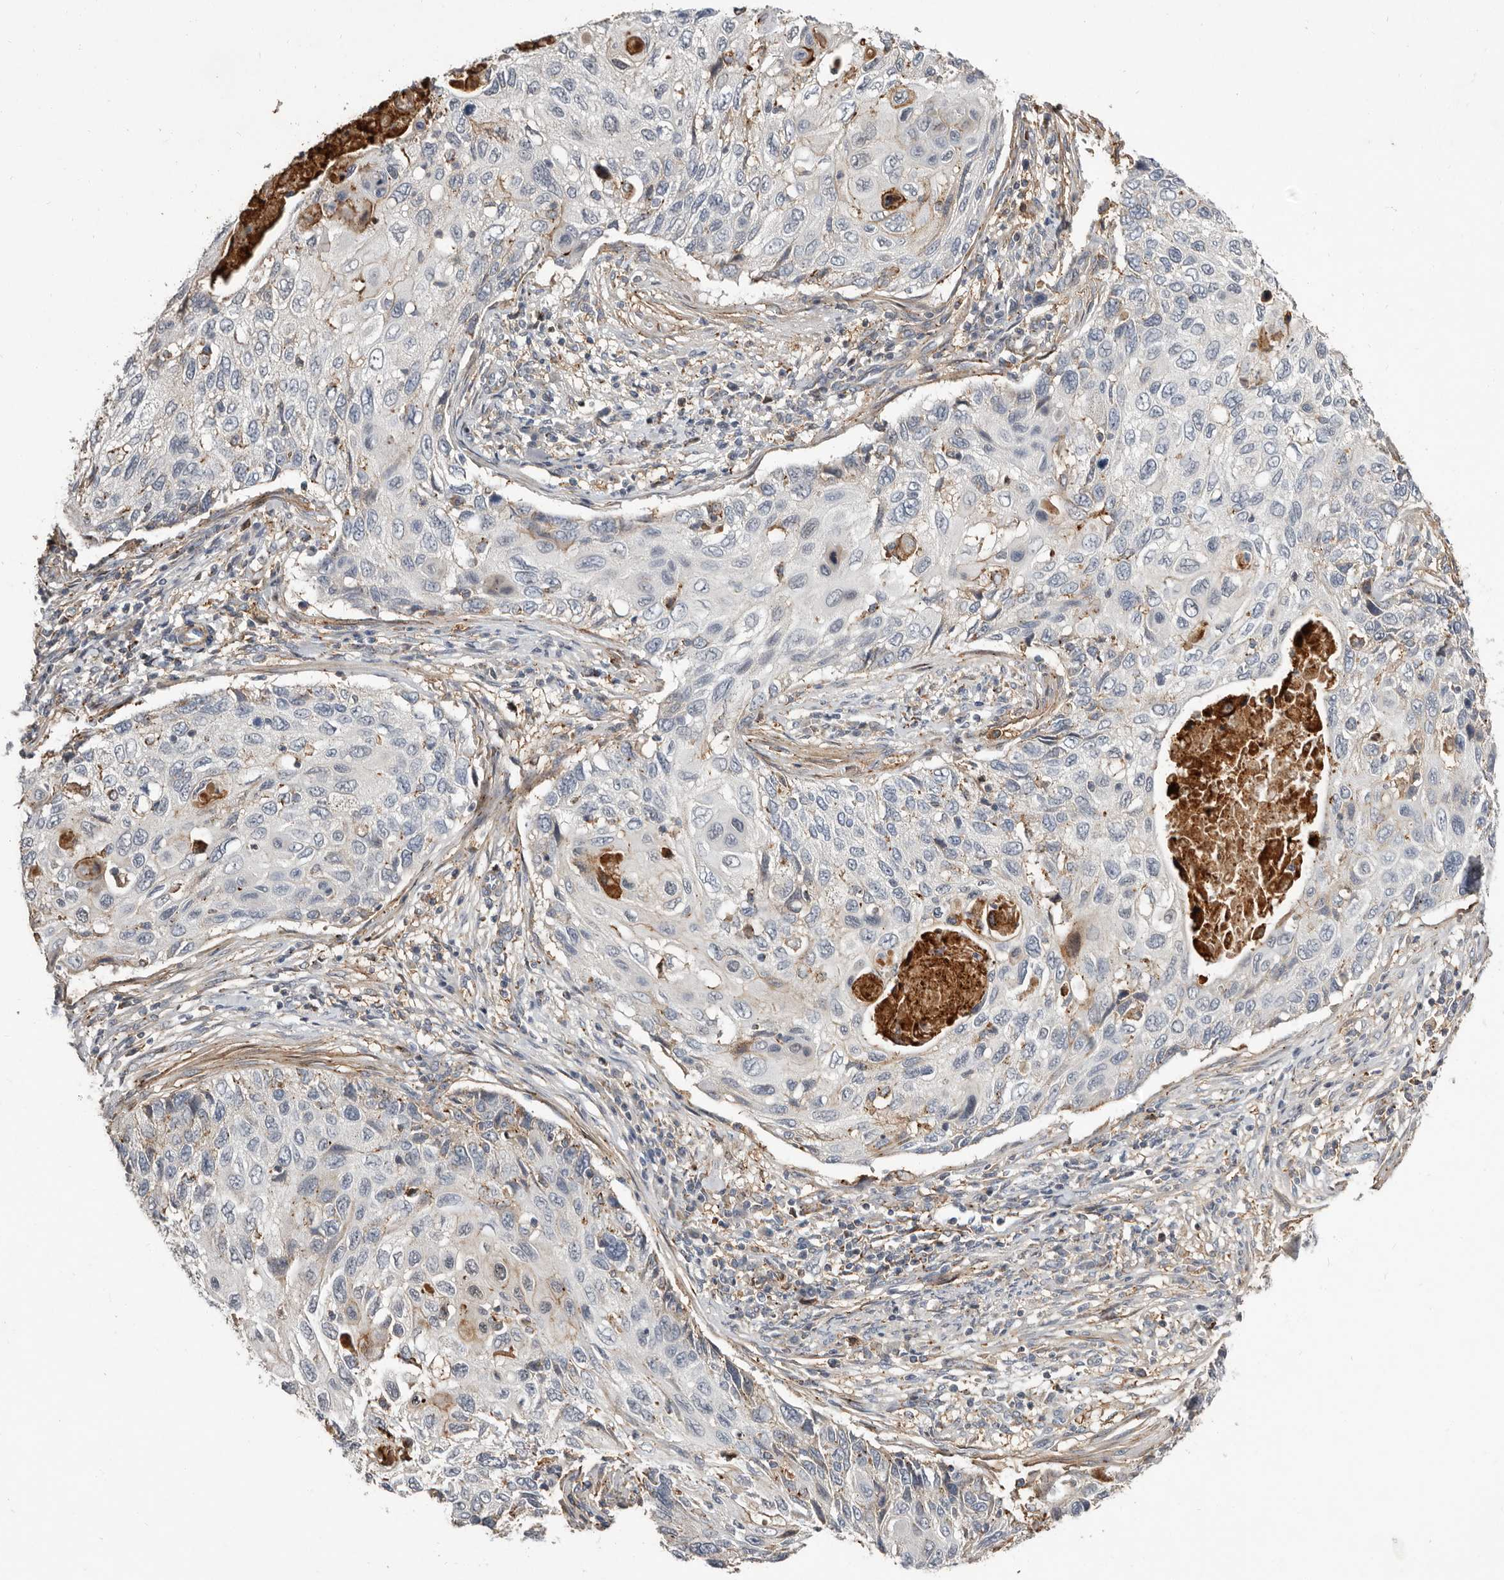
{"staining": {"intensity": "negative", "quantity": "none", "location": "none"}, "tissue": "cervical cancer", "cell_type": "Tumor cells", "image_type": "cancer", "snomed": [{"axis": "morphology", "description": "Squamous cell carcinoma, NOS"}, {"axis": "topography", "description": "Cervix"}], "caption": "DAB (3,3'-diaminobenzidine) immunohistochemical staining of human squamous cell carcinoma (cervical) demonstrates no significant expression in tumor cells.", "gene": "KIF26B", "patient": {"sex": "female", "age": 70}}